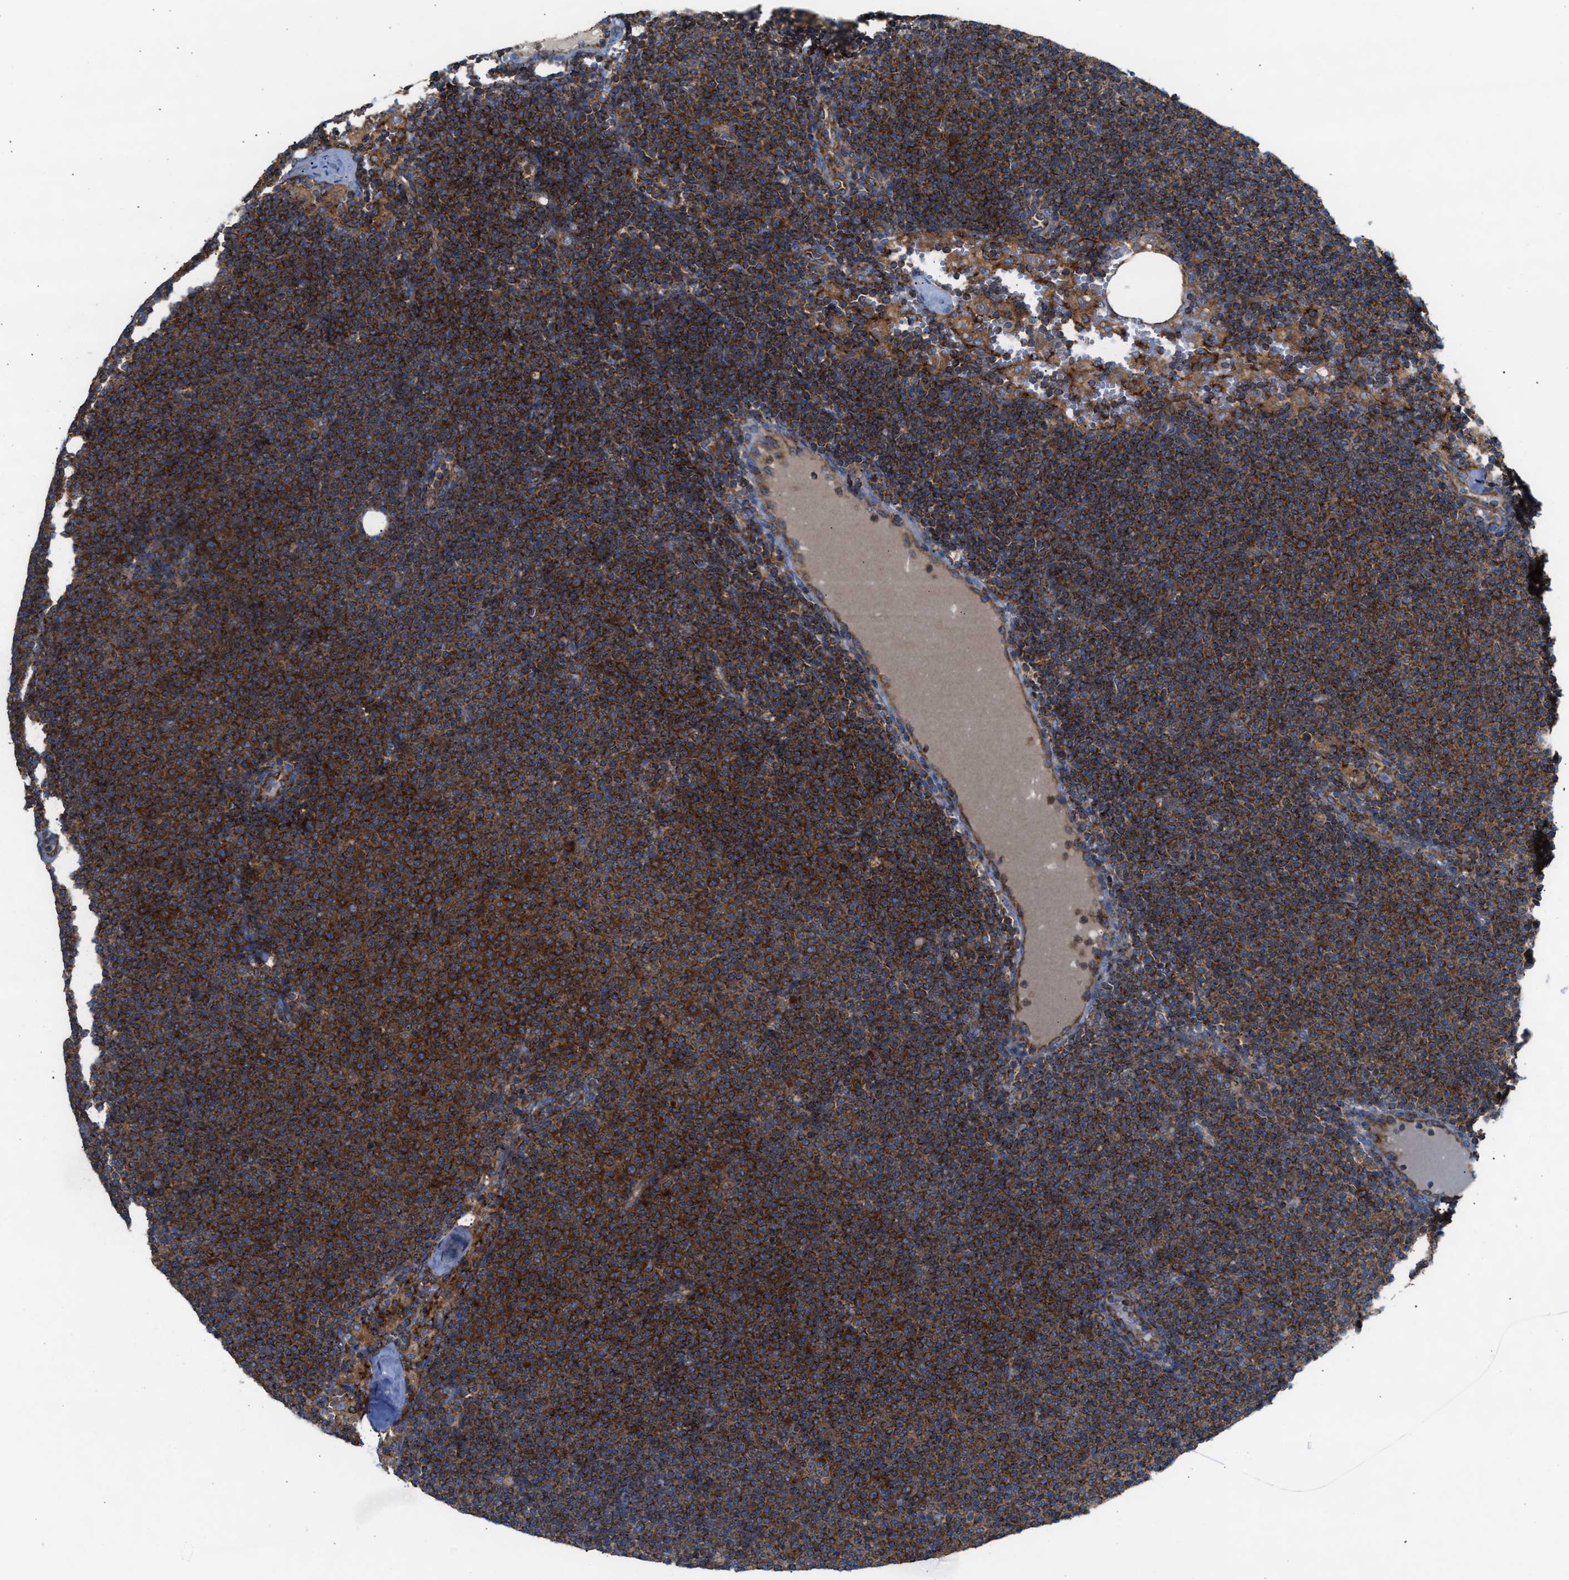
{"staining": {"intensity": "strong", "quantity": ">75%", "location": "cytoplasmic/membranous"}, "tissue": "lymphoma", "cell_type": "Tumor cells", "image_type": "cancer", "snomed": [{"axis": "morphology", "description": "Malignant lymphoma, non-Hodgkin's type, Low grade"}, {"axis": "topography", "description": "Lymph node"}], "caption": "IHC photomicrograph of neoplastic tissue: low-grade malignant lymphoma, non-Hodgkin's type stained using immunohistochemistry displays high levels of strong protein expression localized specifically in the cytoplasmic/membranous of tumor cells, appearing as a cytoplasmic/membranous brown color.", "gene": "TBC1D15", "patient": {"sex": "female", "age": 53}}